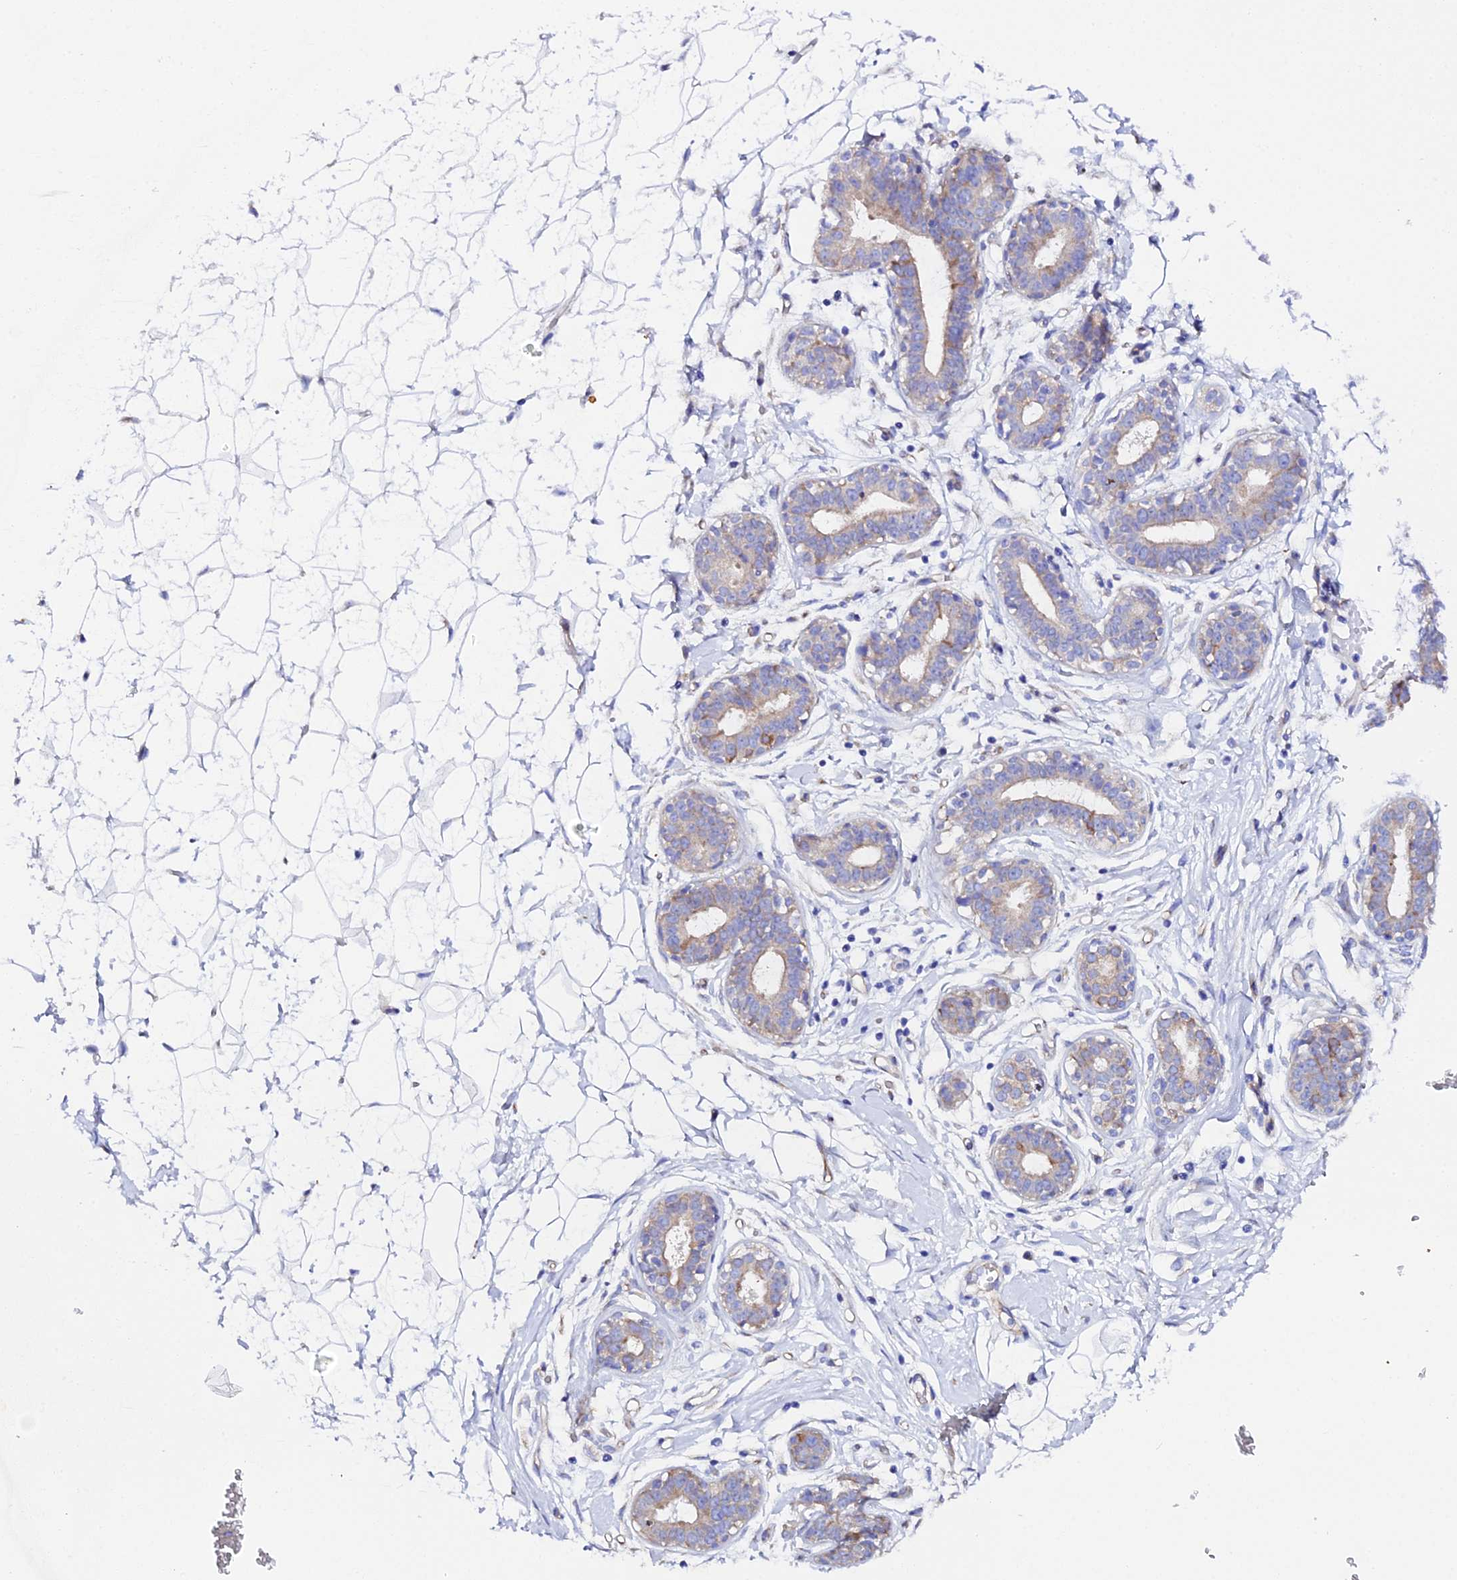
{"staining": {"intensity": "negative", "quantity": "none", "location": "none"}, "tissue": "breast", "cell_type": "Adipocytes", "image_type": "normal", "snomed": [{"axis": "morphology", "description": "Normal tissue, NOS"}, {"axis": "morphology", "description": "Adenoma, NOS"}, {"axis": "topography", "description": "Breast"}], "caption": "Human breast stained for a protein using IHC shows no expression in adipocytes.", "gene": "CFAP45", "patient": {"sex": "female", "age": 23}}